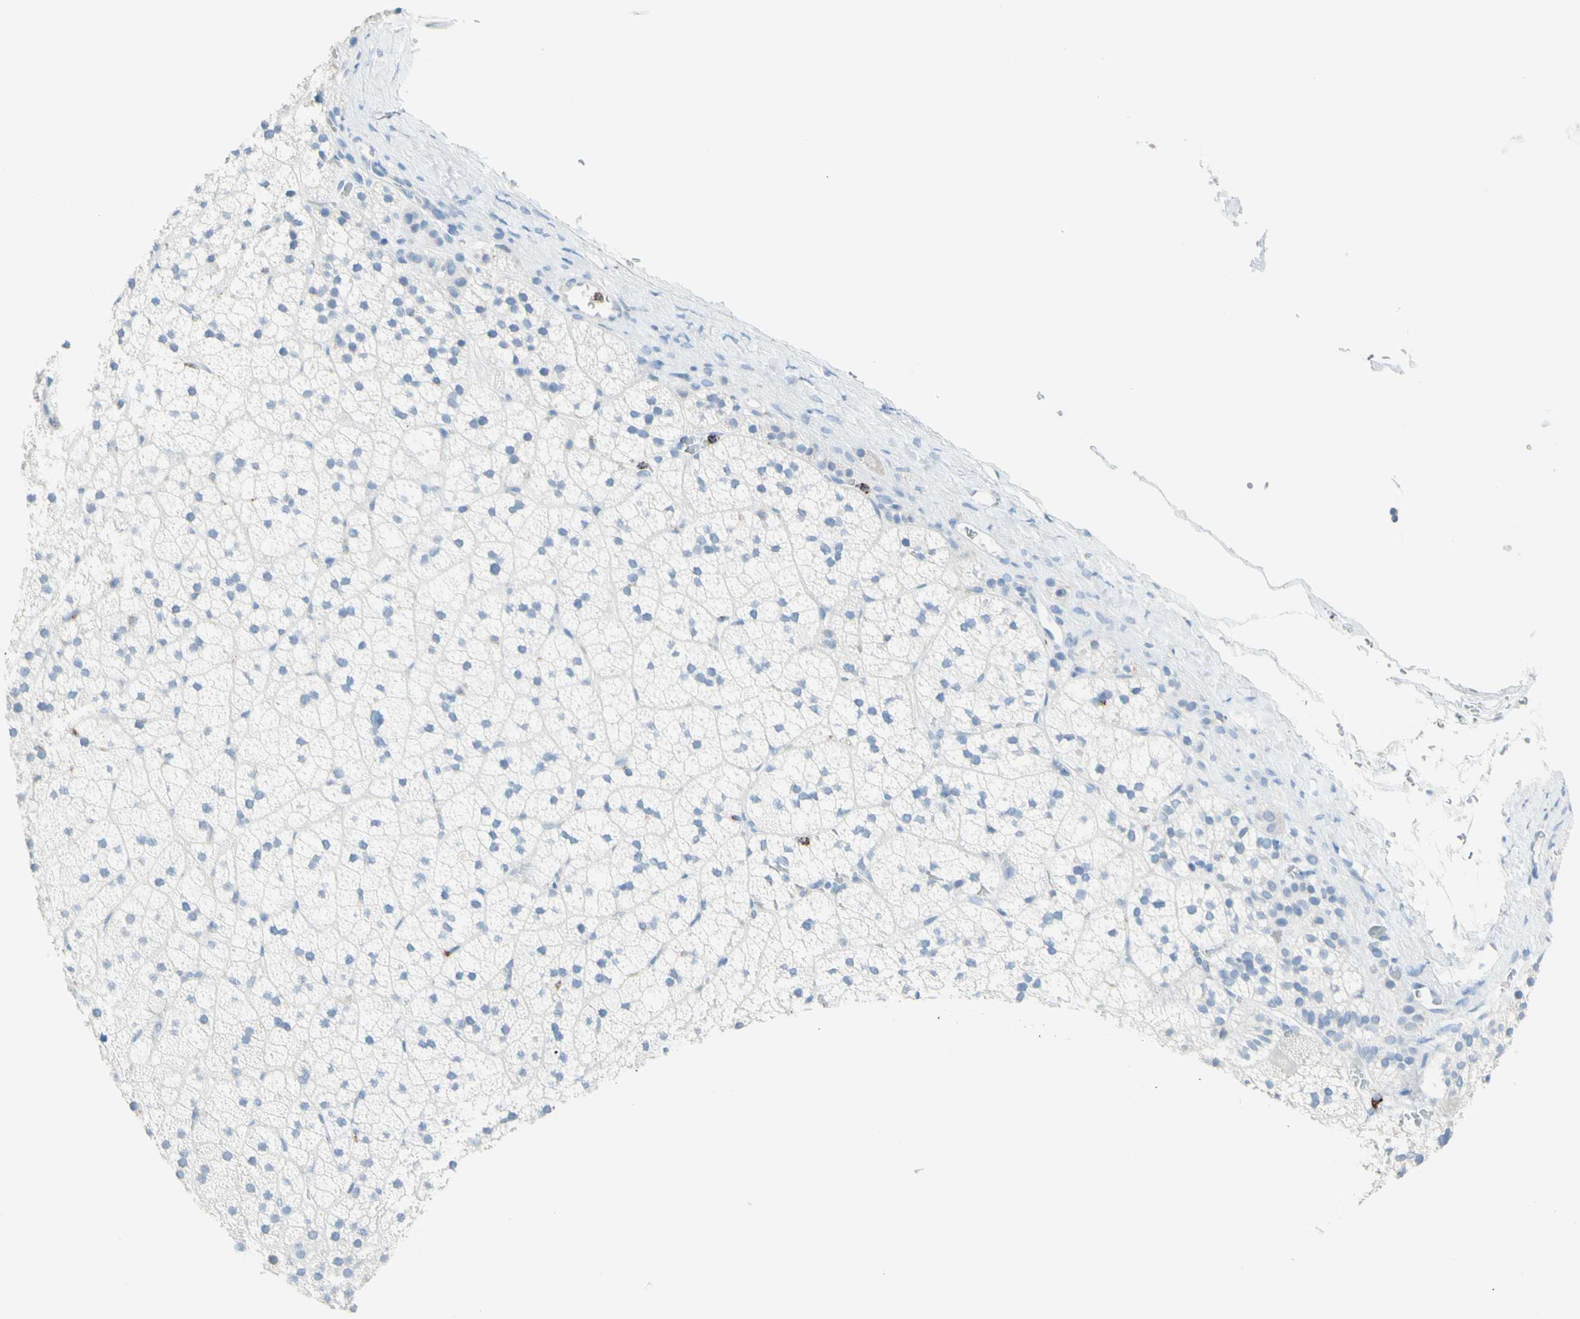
{"staining": {"intensity": "negative", "quantity": "none", "location": "none"}, "tissue": "adrenal gland", "cell_type": "Glandular cells", "image_type": "normal", "snomed": [{"axis": "morphology", "description": "Normal tissue, NOS"}, {"axis": "topography", "description": "Adrenal gland"}], "caption": "This is an immunohistochemistry photomicrograph of benign human adrenal gland. There is no expression in glandular cells.", "gene": "CYSLTR1", "patient": {"sex": "male", "age": 35}}